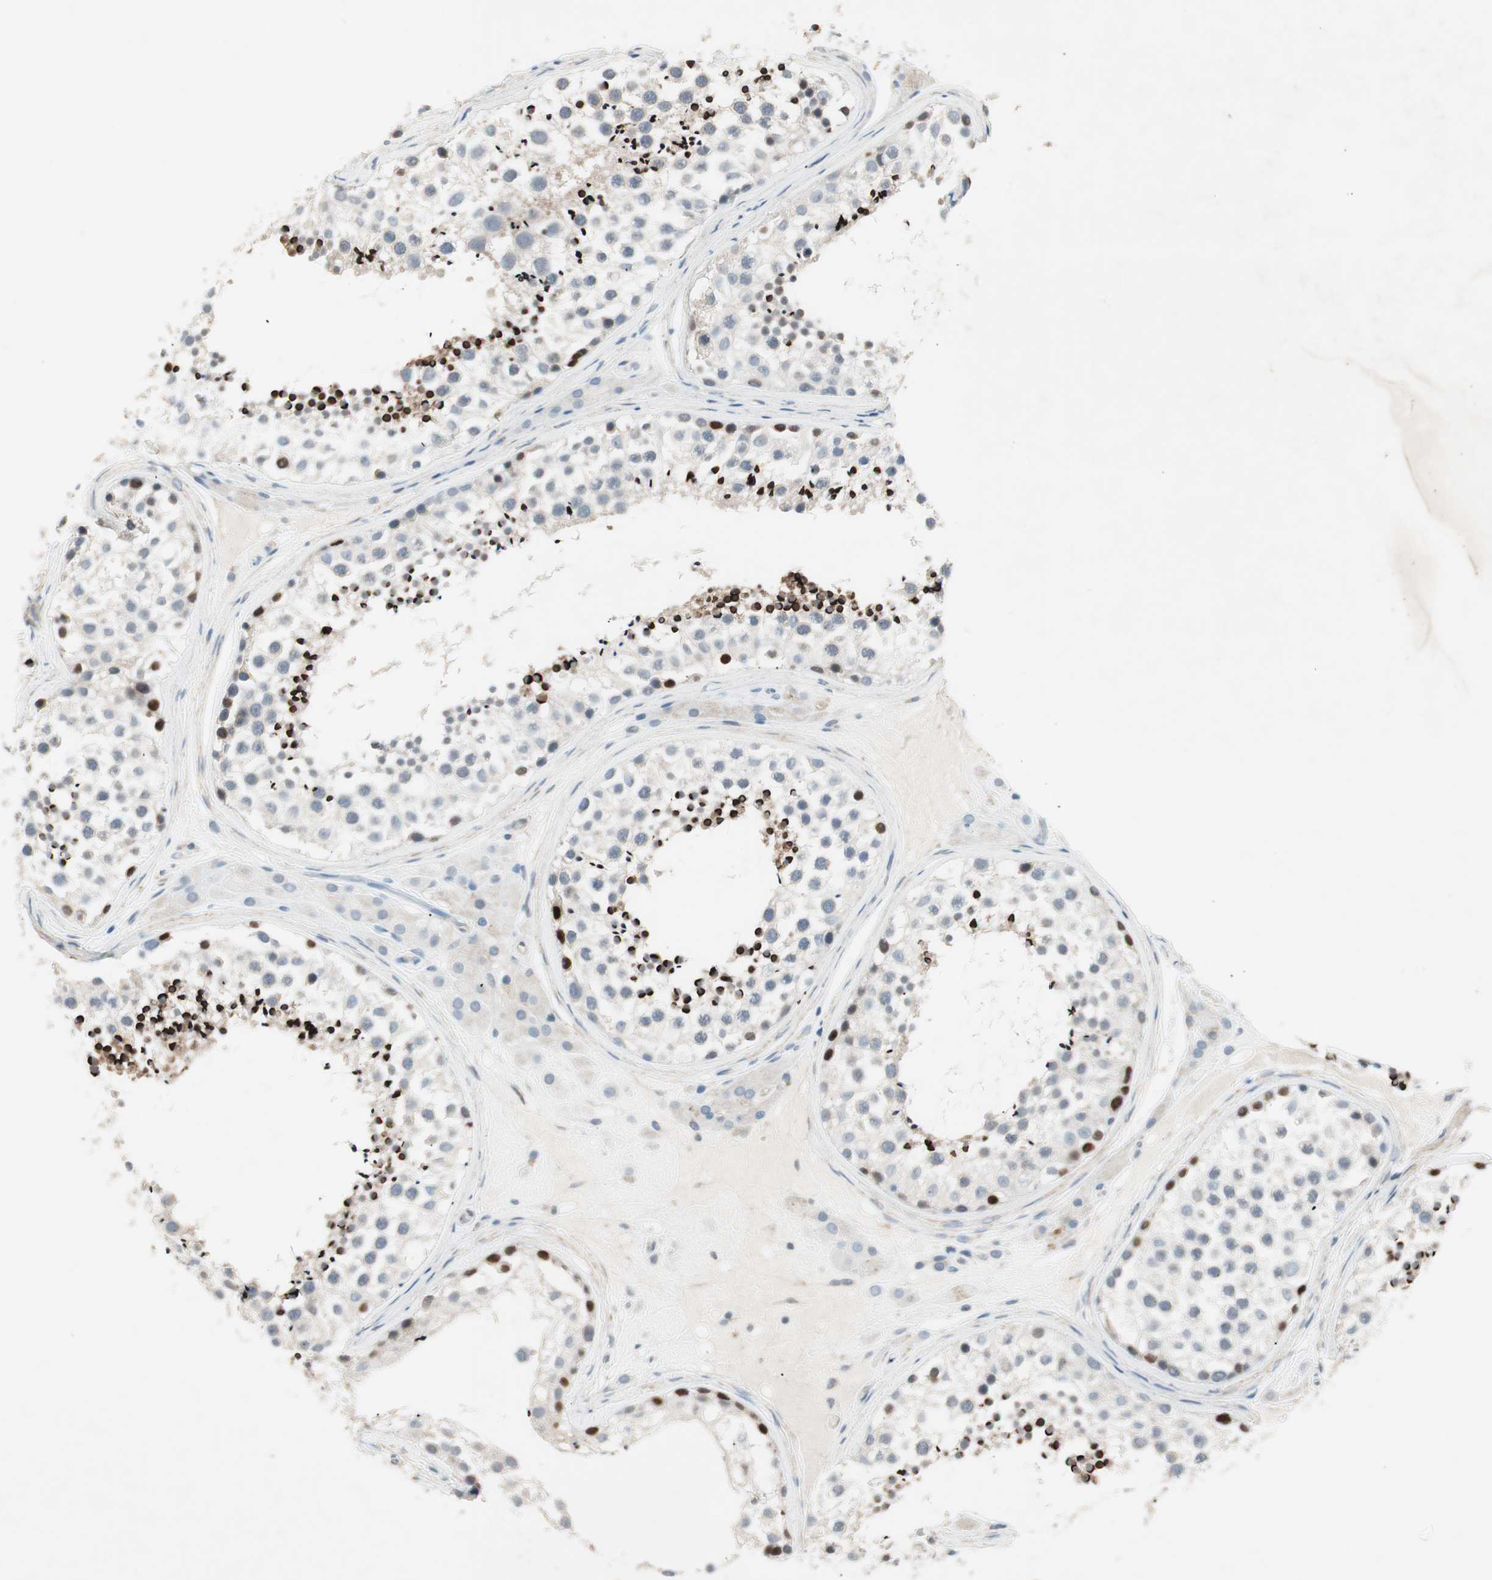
{"staining": {"intensity": "strong", "quantity": "<25%", "location": "cytoplasmic/membranous,nuclear"}, "tissue": "testis", "cell_type": "Cells in seminiferous ducts", "image_type": "normal", "snomed": [{"axis": "morphology", "description": "Normal tissue, NOS"}, {"axis": "topography", "description": "Testis"}], "caption": "Immunohistochemistry (IHC) (DAB) staining of unremarkable testis shows strong cytoplasmic/membranous,nuclear protein expression in about <25% of cells in seminiferous ducts. Nuclei are stained in blue.", "gene": "ITGB4", "patient": {"sex": "male", "age": 46}}